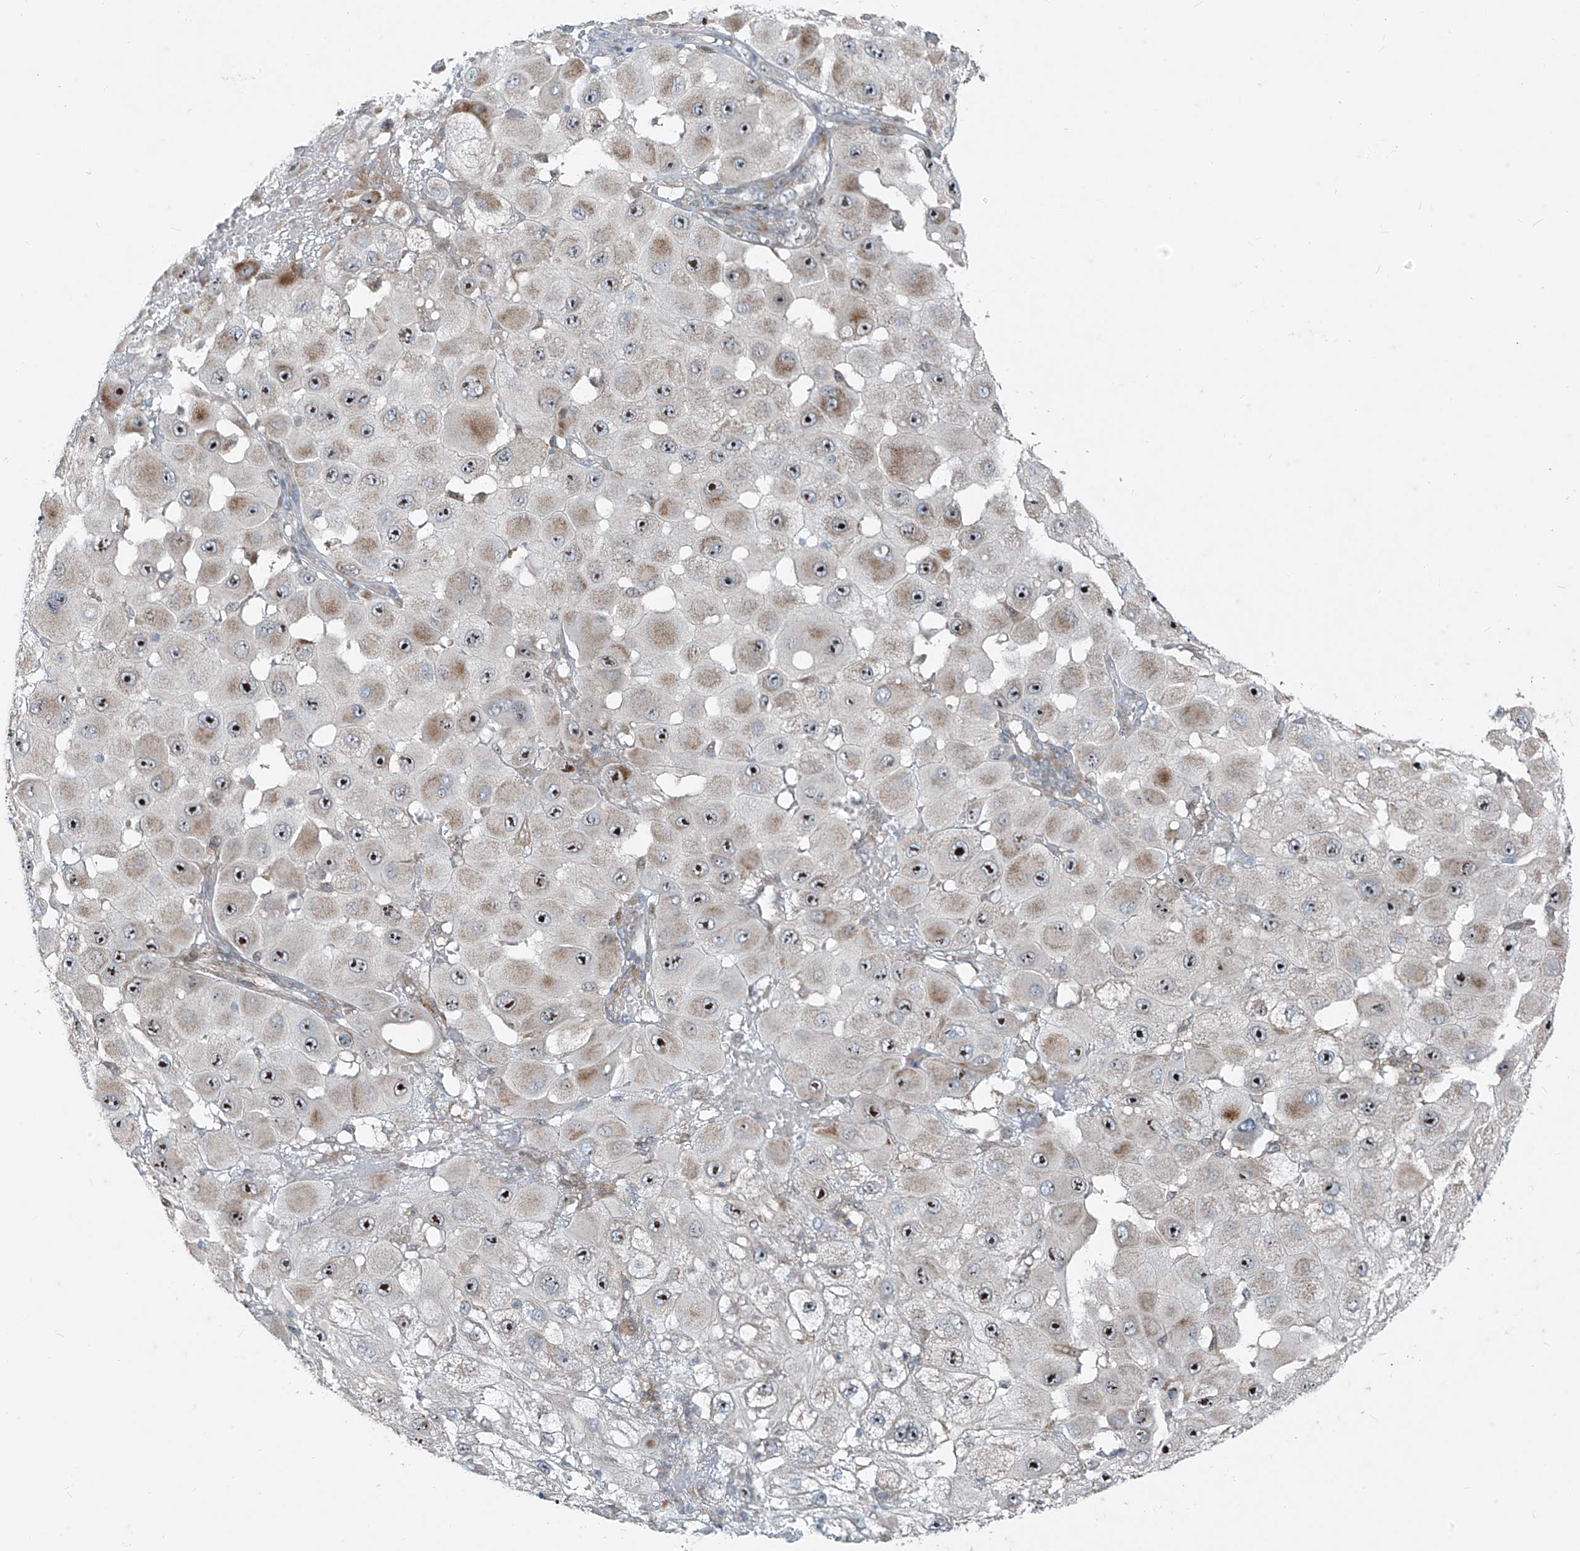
{"staining": {"intensity": "moderate", "quantity": "25%-75%", "location": "nuclear"}, "tissue": "melanoma", "cell_type": "Tumor cells", "image_type": "cancer", "snomed": [{"axis": "morphology", "description": "Malignant melanoma, NOS"}, {"axis": "topography", "description": "Skin"}], "caption": "About 25%-75% of tumor cells in human melanoma display moderate nuclear protein staining as visualized by brown immunohistochemical staining.", "gene": "PPCS", "patient": {"sex": "female", "age": 81}}